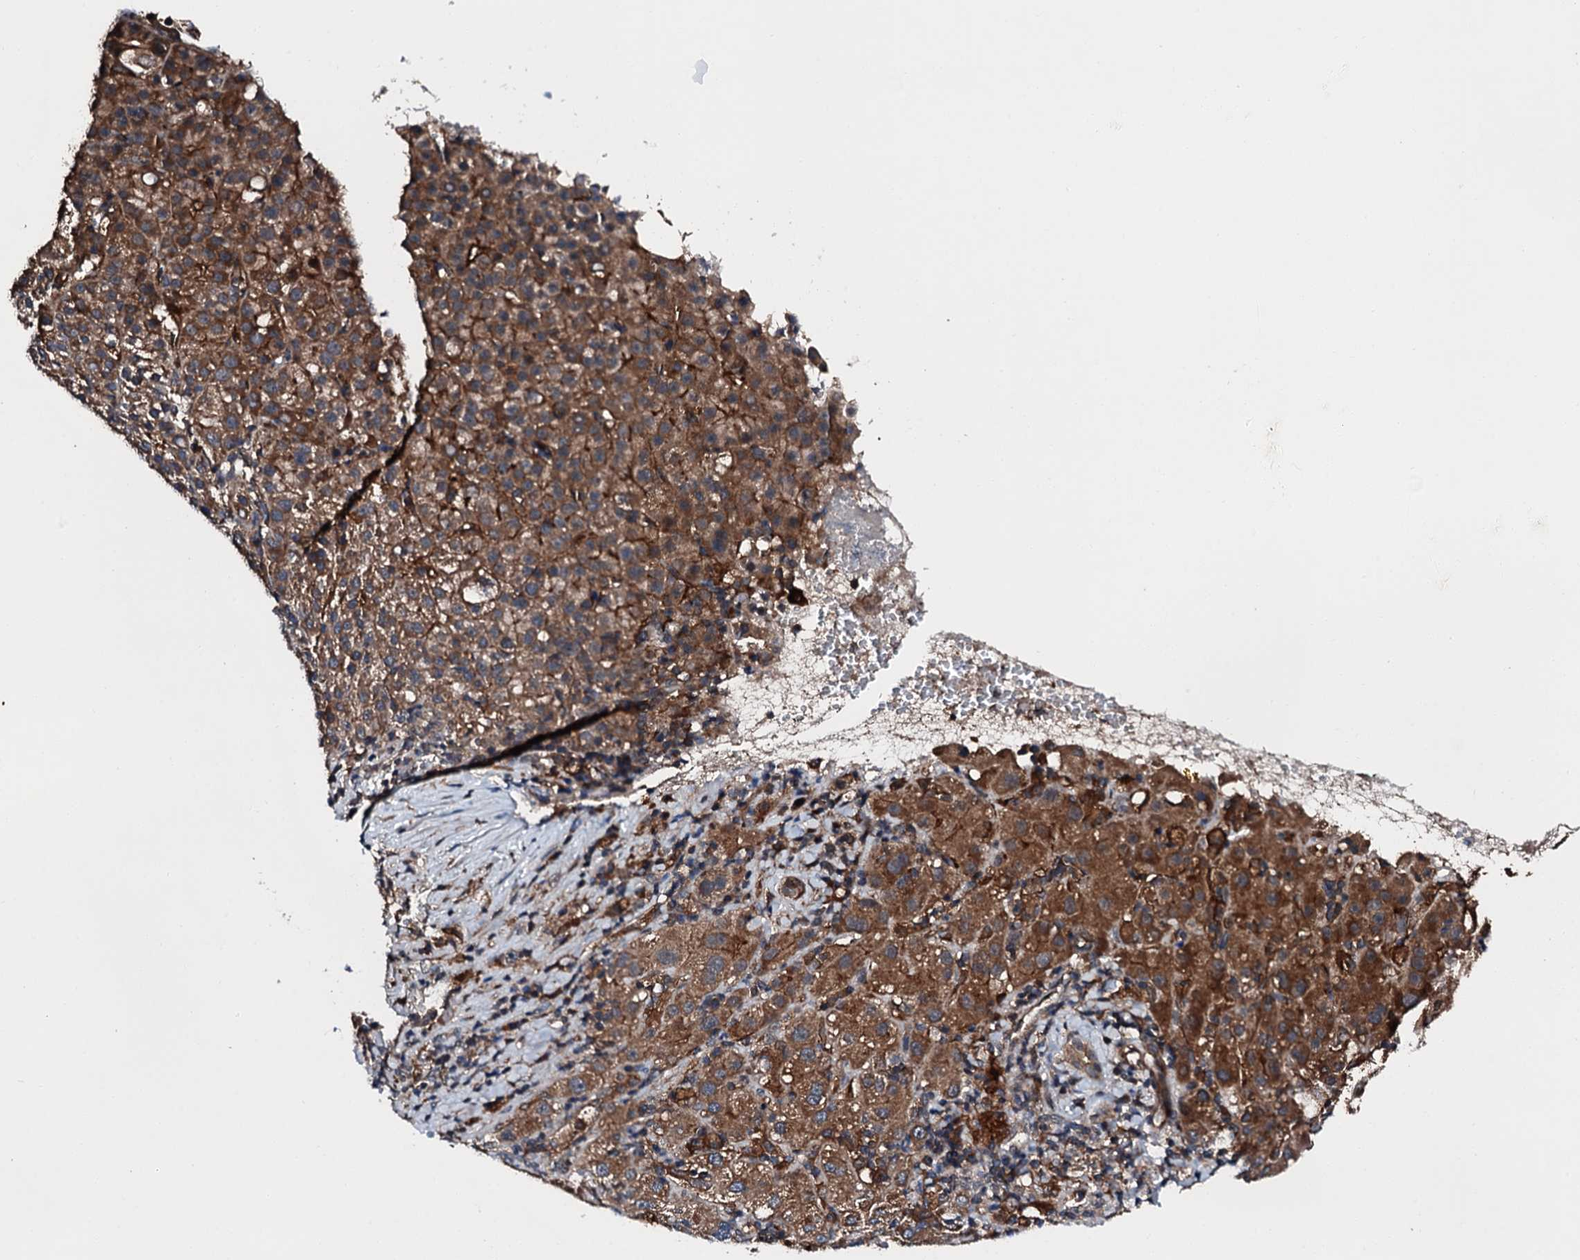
{"staining": {"intensity": "moderate", "quantity": "25%-75%", "location": "cytoplasmic/membranous"}, "tissue": "liver cancer", "cell_type": "Tumor cells", "image_type": "cancer", "snomed": [{"axis": "morphology", "description": "Carcinoma, Hepatocellular, NOS"}, {"axis": "topography", "description": "Liver"}], "caption": "An image of human liver cancer (hepatocellular carcinoma) stained for a protein displays moderate cytoplasmic/membranous brown staining in tumor cells. Using DAB (3,3'-diaminobenzidine) (brown) and hematoxylin (blue) stains, captured at high magnification using brightfield microscopy.", "gene": "FGD4", "patient": {"sex": "female", "age": 58}}